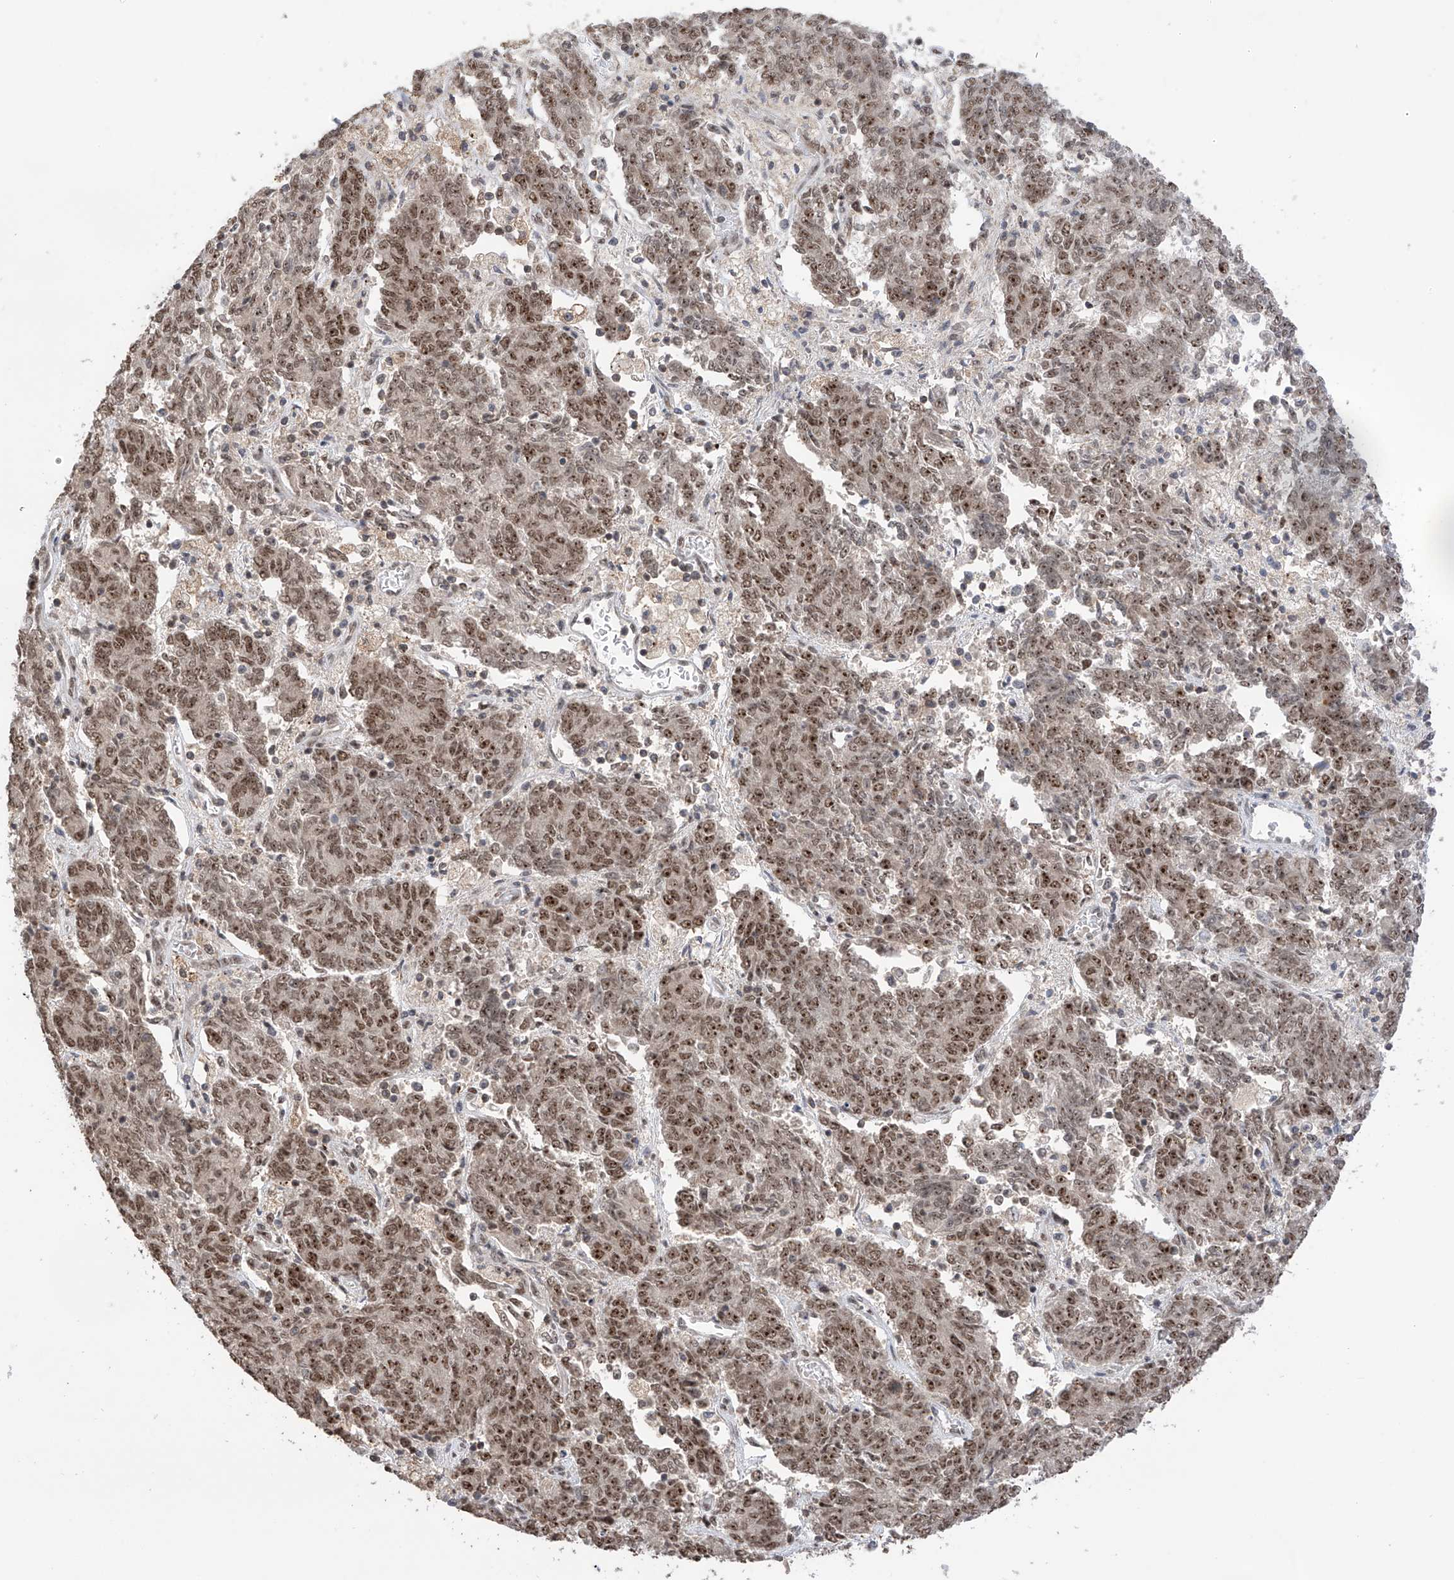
{"staining": {"intensity": "moderate", "quantity": ">75%", "location": "nuclear"}, "tissue": "endometrial cancer", "cell_type": "Tumor cells", "image_type": "cancer", "snomed": [{"axis": "morphology", "description": "Adenocarcinoma, NOS"}, {"axis": "topography", "description": "Endometrium"}], "caption": "Endometrial adenocarcinoma tissue displays moderate nuclear expression in approximately >75% of tumor cells", "gene": "C1orf131", "patient": {"sex": "female", "age": 80}}